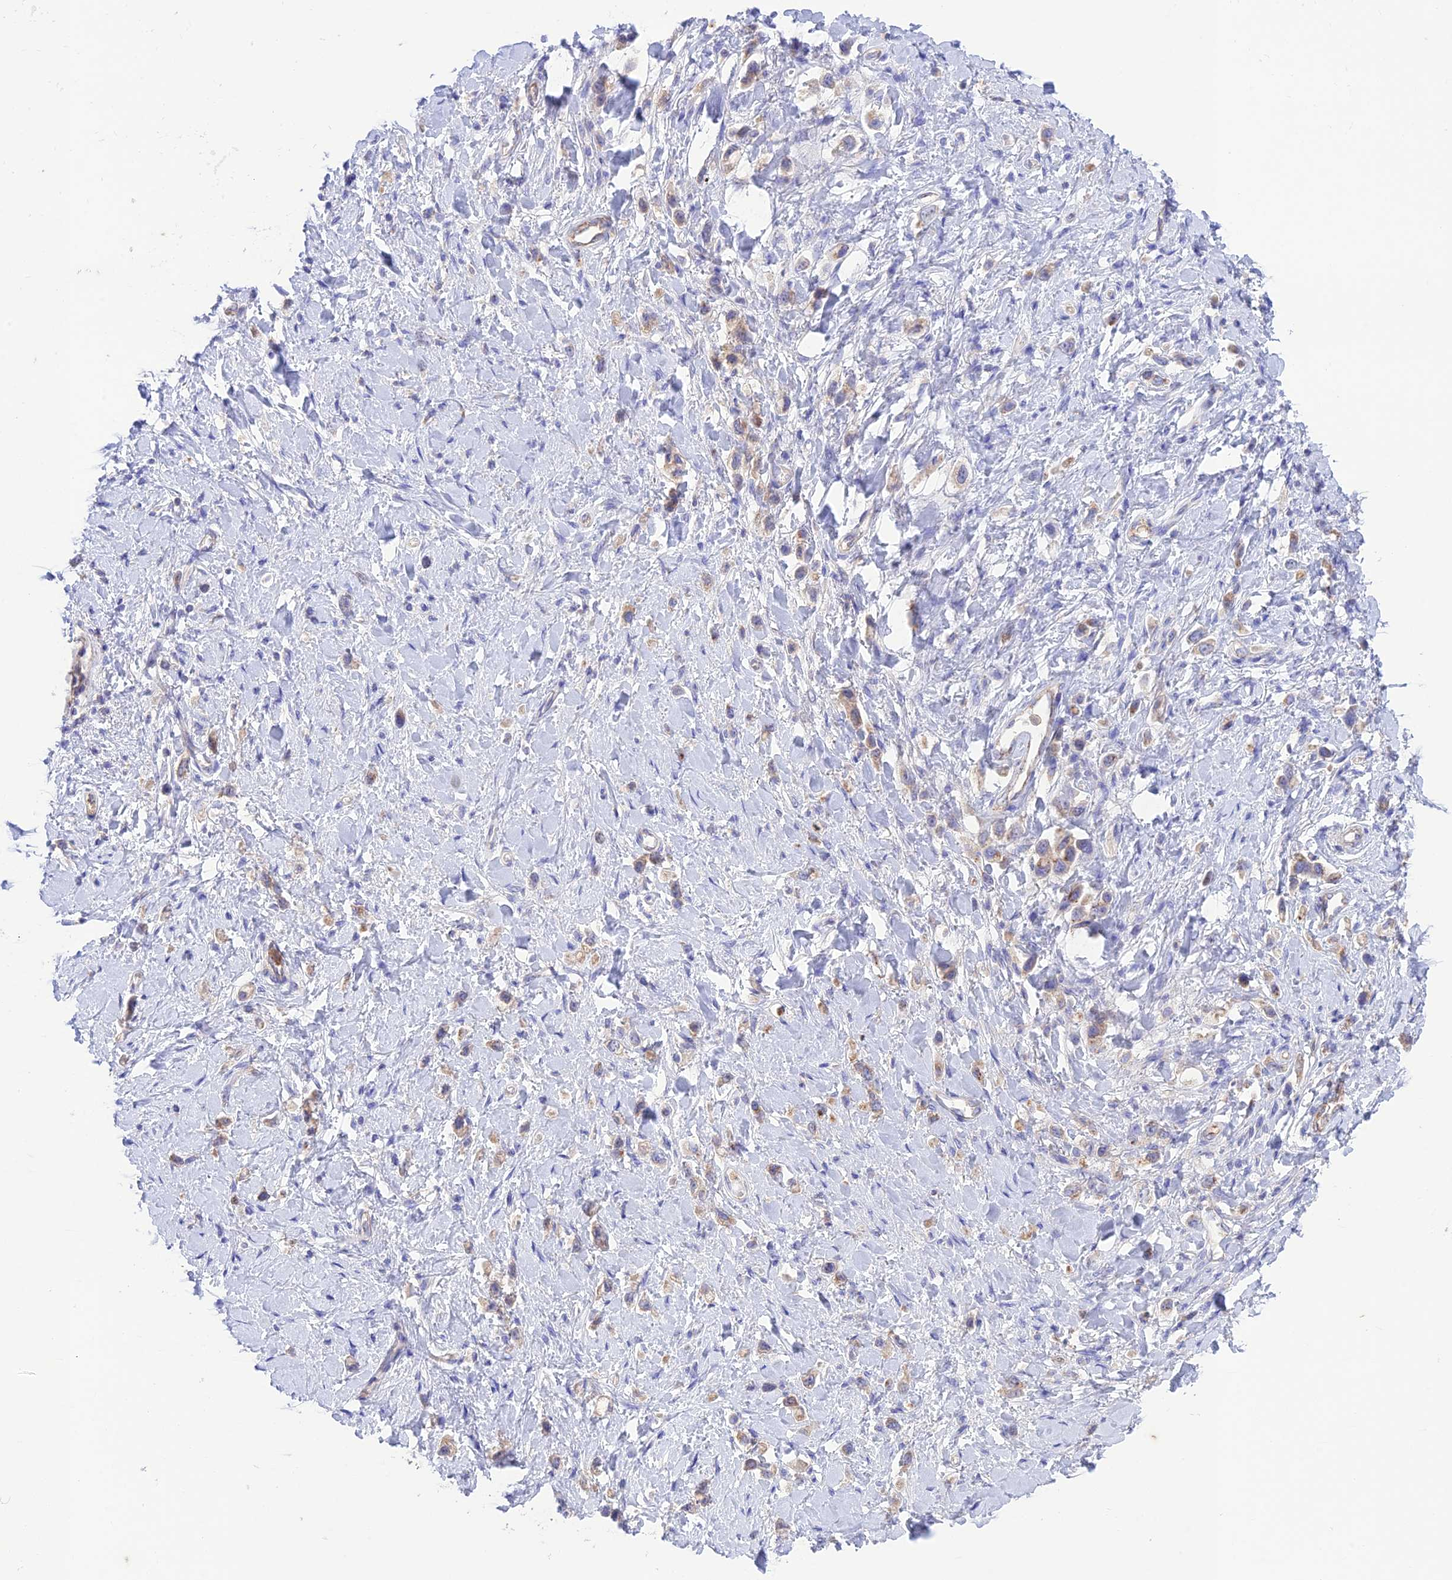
{"staining": {"intensity": "weak", "quantity": "25%-75%", "location": "cytoplasmic/membranous"}, "tissue": "stomach cancer", "cell_type": "Tumor cells", "image_type": "cancer", "snomed": [{"axis": "morphology", "description": "Adenocarcinoma, NOS"}, {"axis": "topography", "description": "Stomach"}], "caption": "Brown immunohistochemical staining in human stomach cancer (adenocarcinoma) displays weak cytoplasmic/membranous staining in approximately 25%-75% of tumor cells.", "gene": "CHSY3", "patient": {"sex": "female", "age": 65}}